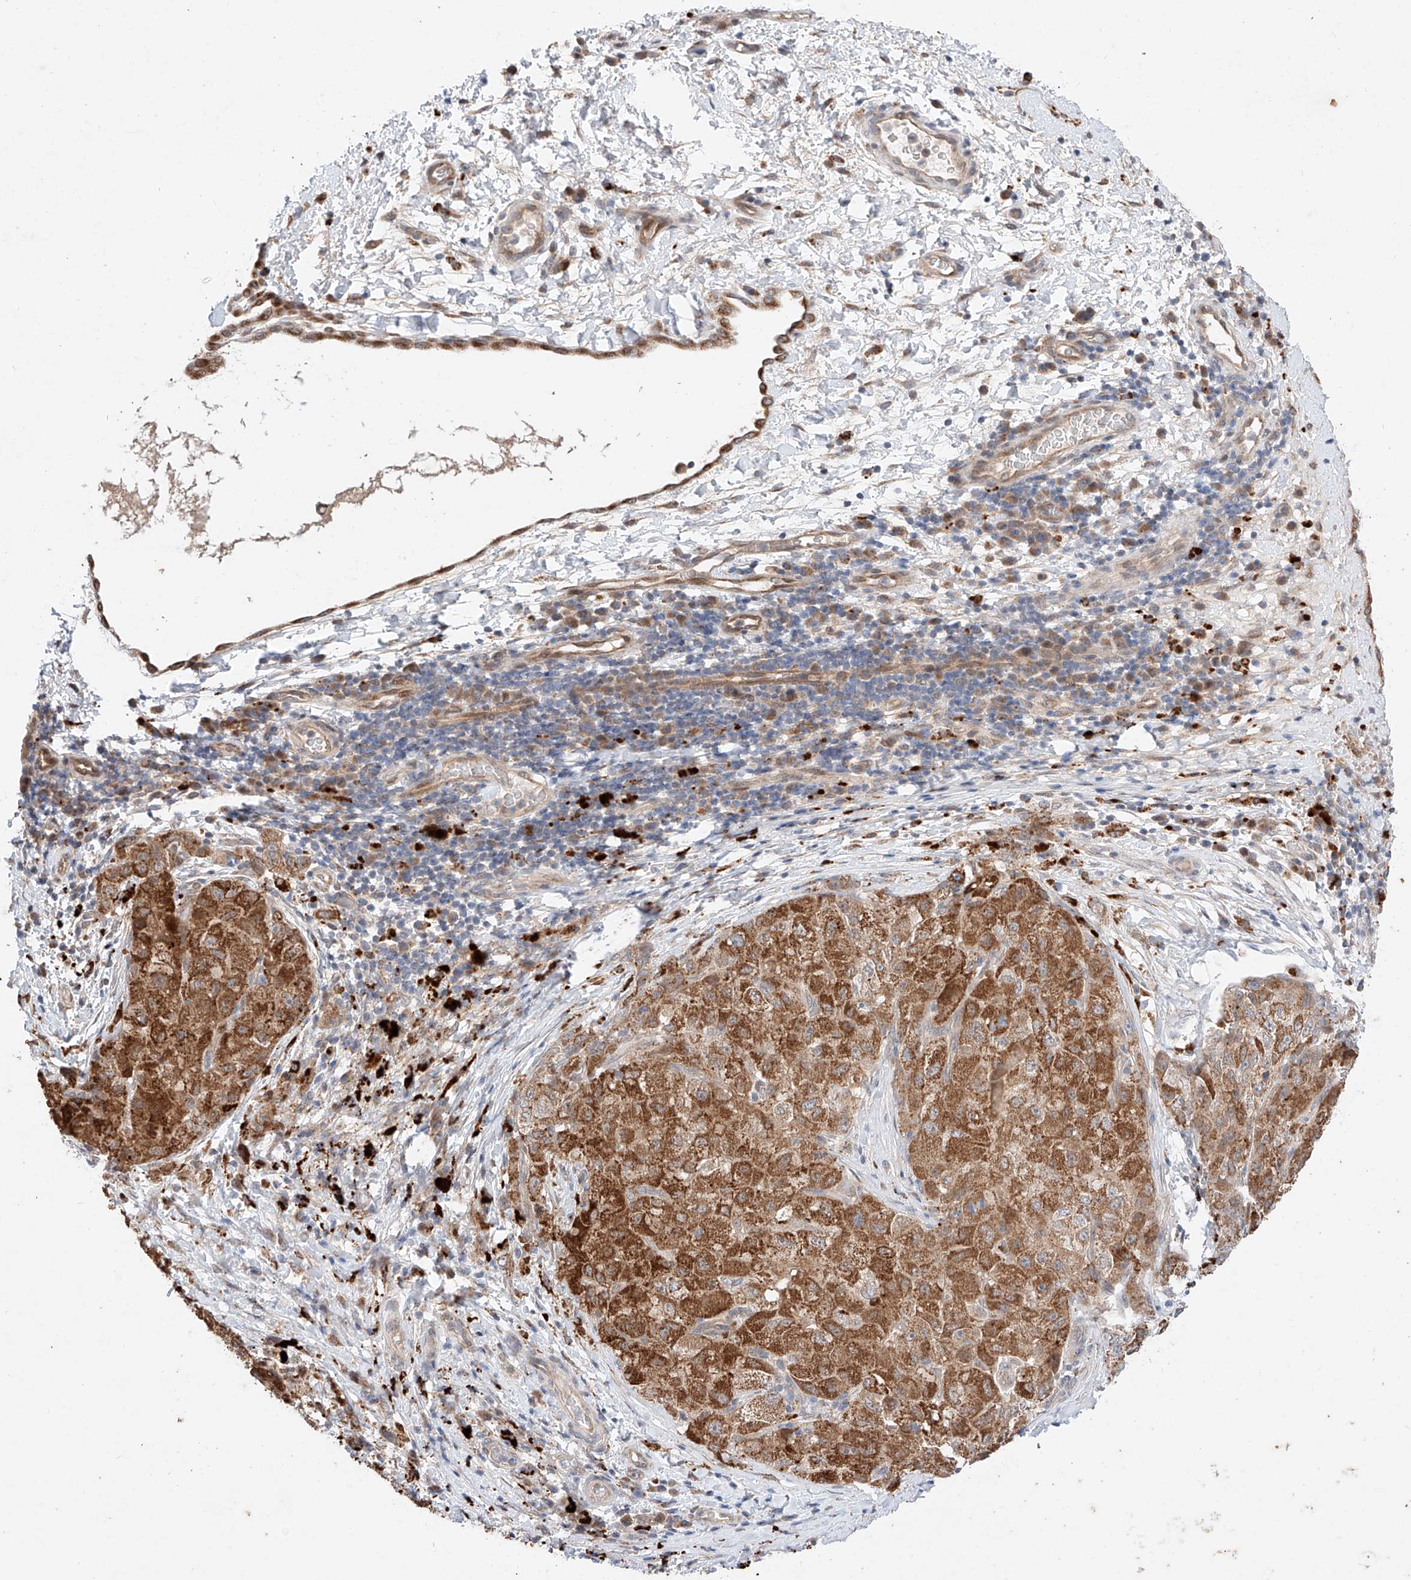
{"staining": {"intensity": "strong", "quantity": ">75%", "location": "cytoplasmic/membranous"}, "tissue": "liver cancer", "cell_type": "Tumor cells", "image_type": "cancer", "snomed": [{"axis": "morphology", "description": "Carcinoma, Hepatocellular, NOS"}, {"axis": "topography", "description": "Liver"}], "caption": "Protein expression analysis of liver cancer (hepatocellular carcinoma) demonstrates strong cytoplasmic/membranous positivity in approximately >75% of tumor cells.", "gene": "GCNT1", "patient": {"sex": "male", "age": 80}}